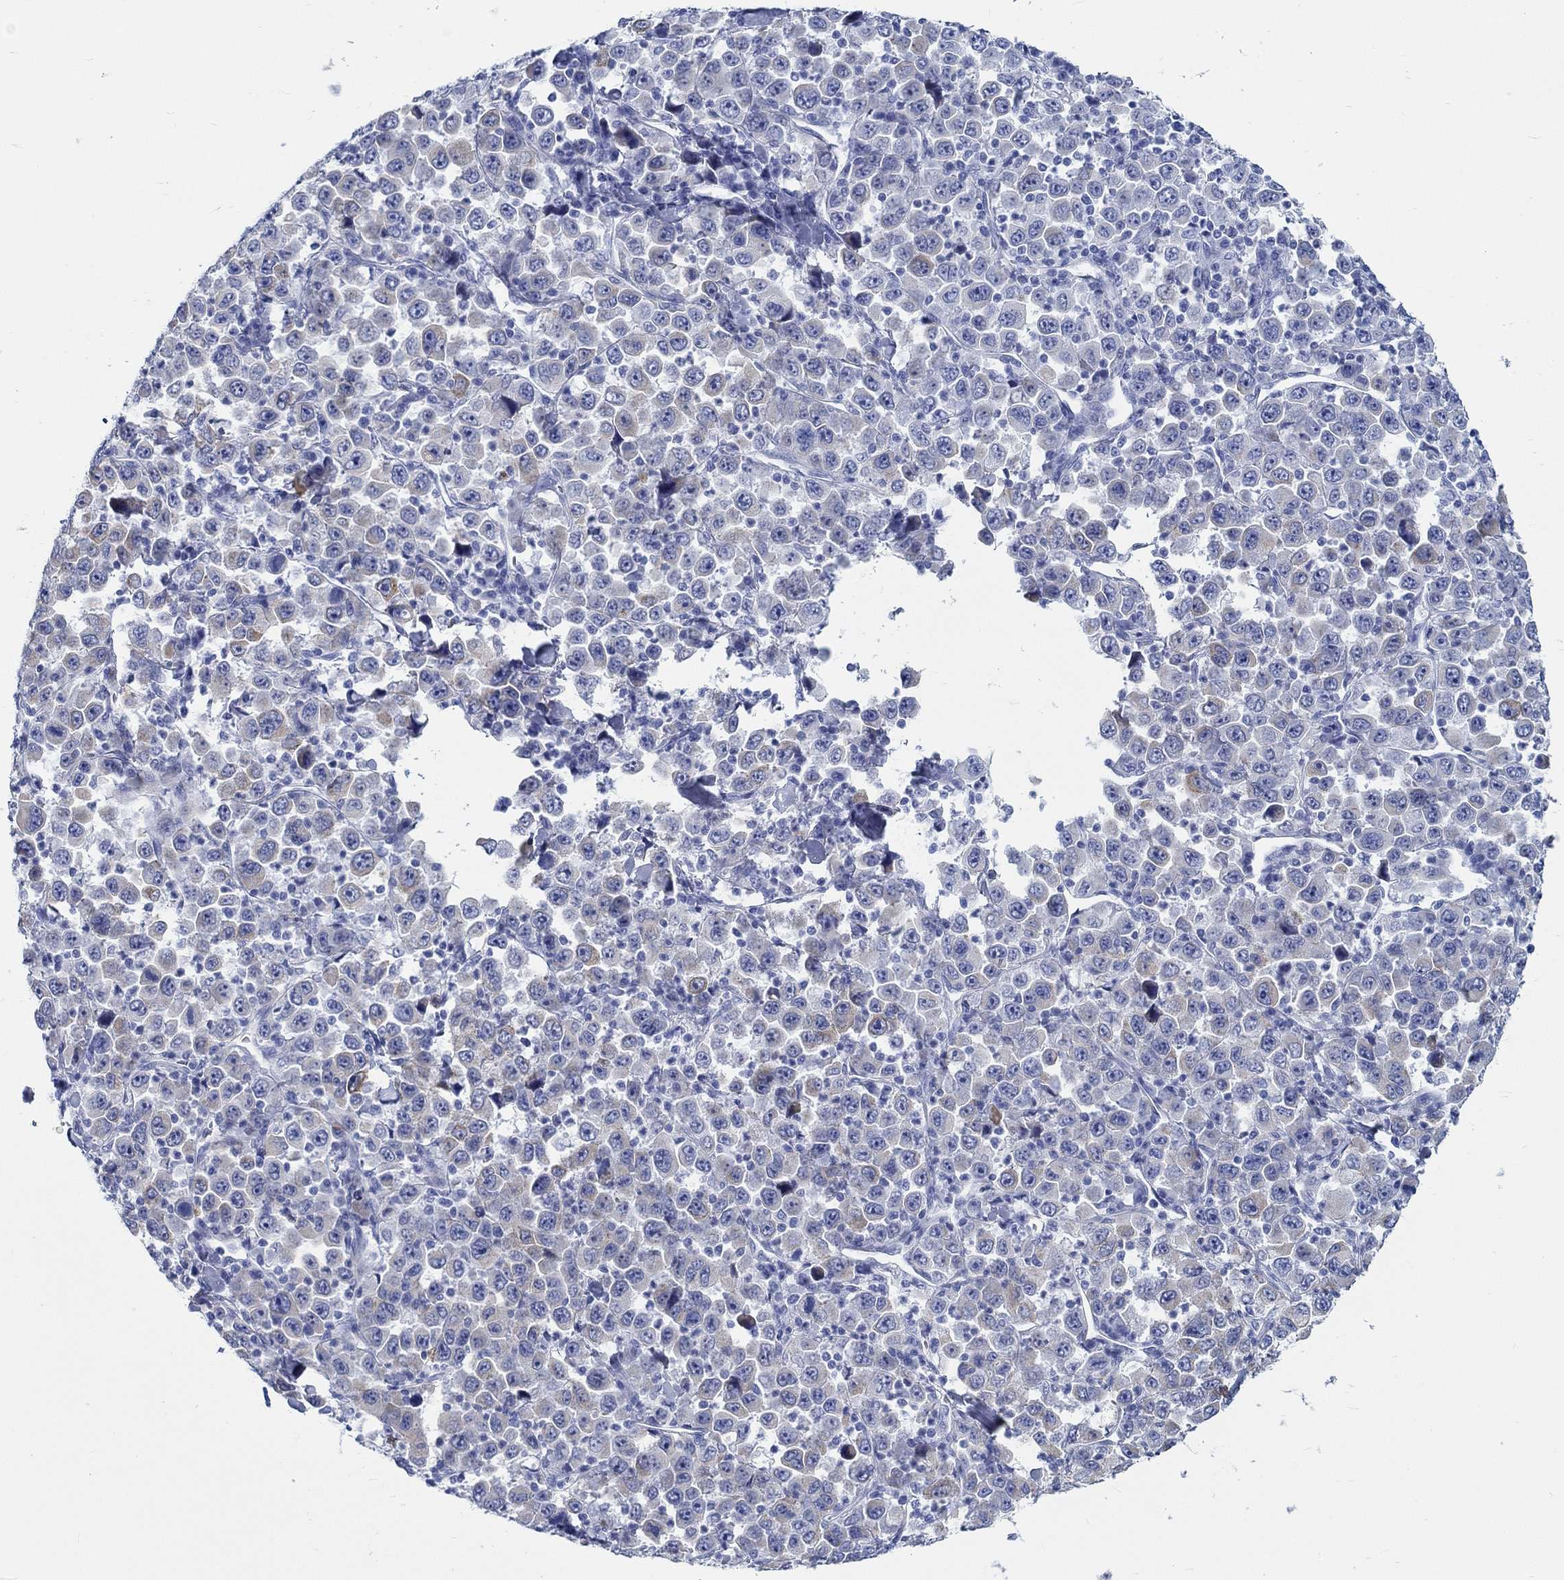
{"staining": {"intensity": "weak", "quantity": "<25%", "location": "cytoplasmic/membranous"}, "tissue": "stomach cancer", "cell_type": "Tumor cells", "image_type": "cancer", "snomed": [{"axis": "morphology", "description": "Normal tissue, NOS"}, {"axis": "morphology", "description": "Adenocarcinoma, NOS"}, {"axis": "topography", "description": "Stomach, upper"}, {"axis": "topography", "description": "Stomach"}], "caption": "IHC photomicrograph of neoplastic tissue: stomach cancer stained with DAB reveals no significant protein positivity in tumor cells.", "gene": "RD3L", "patient": {"sex": "male", "age": 59}}